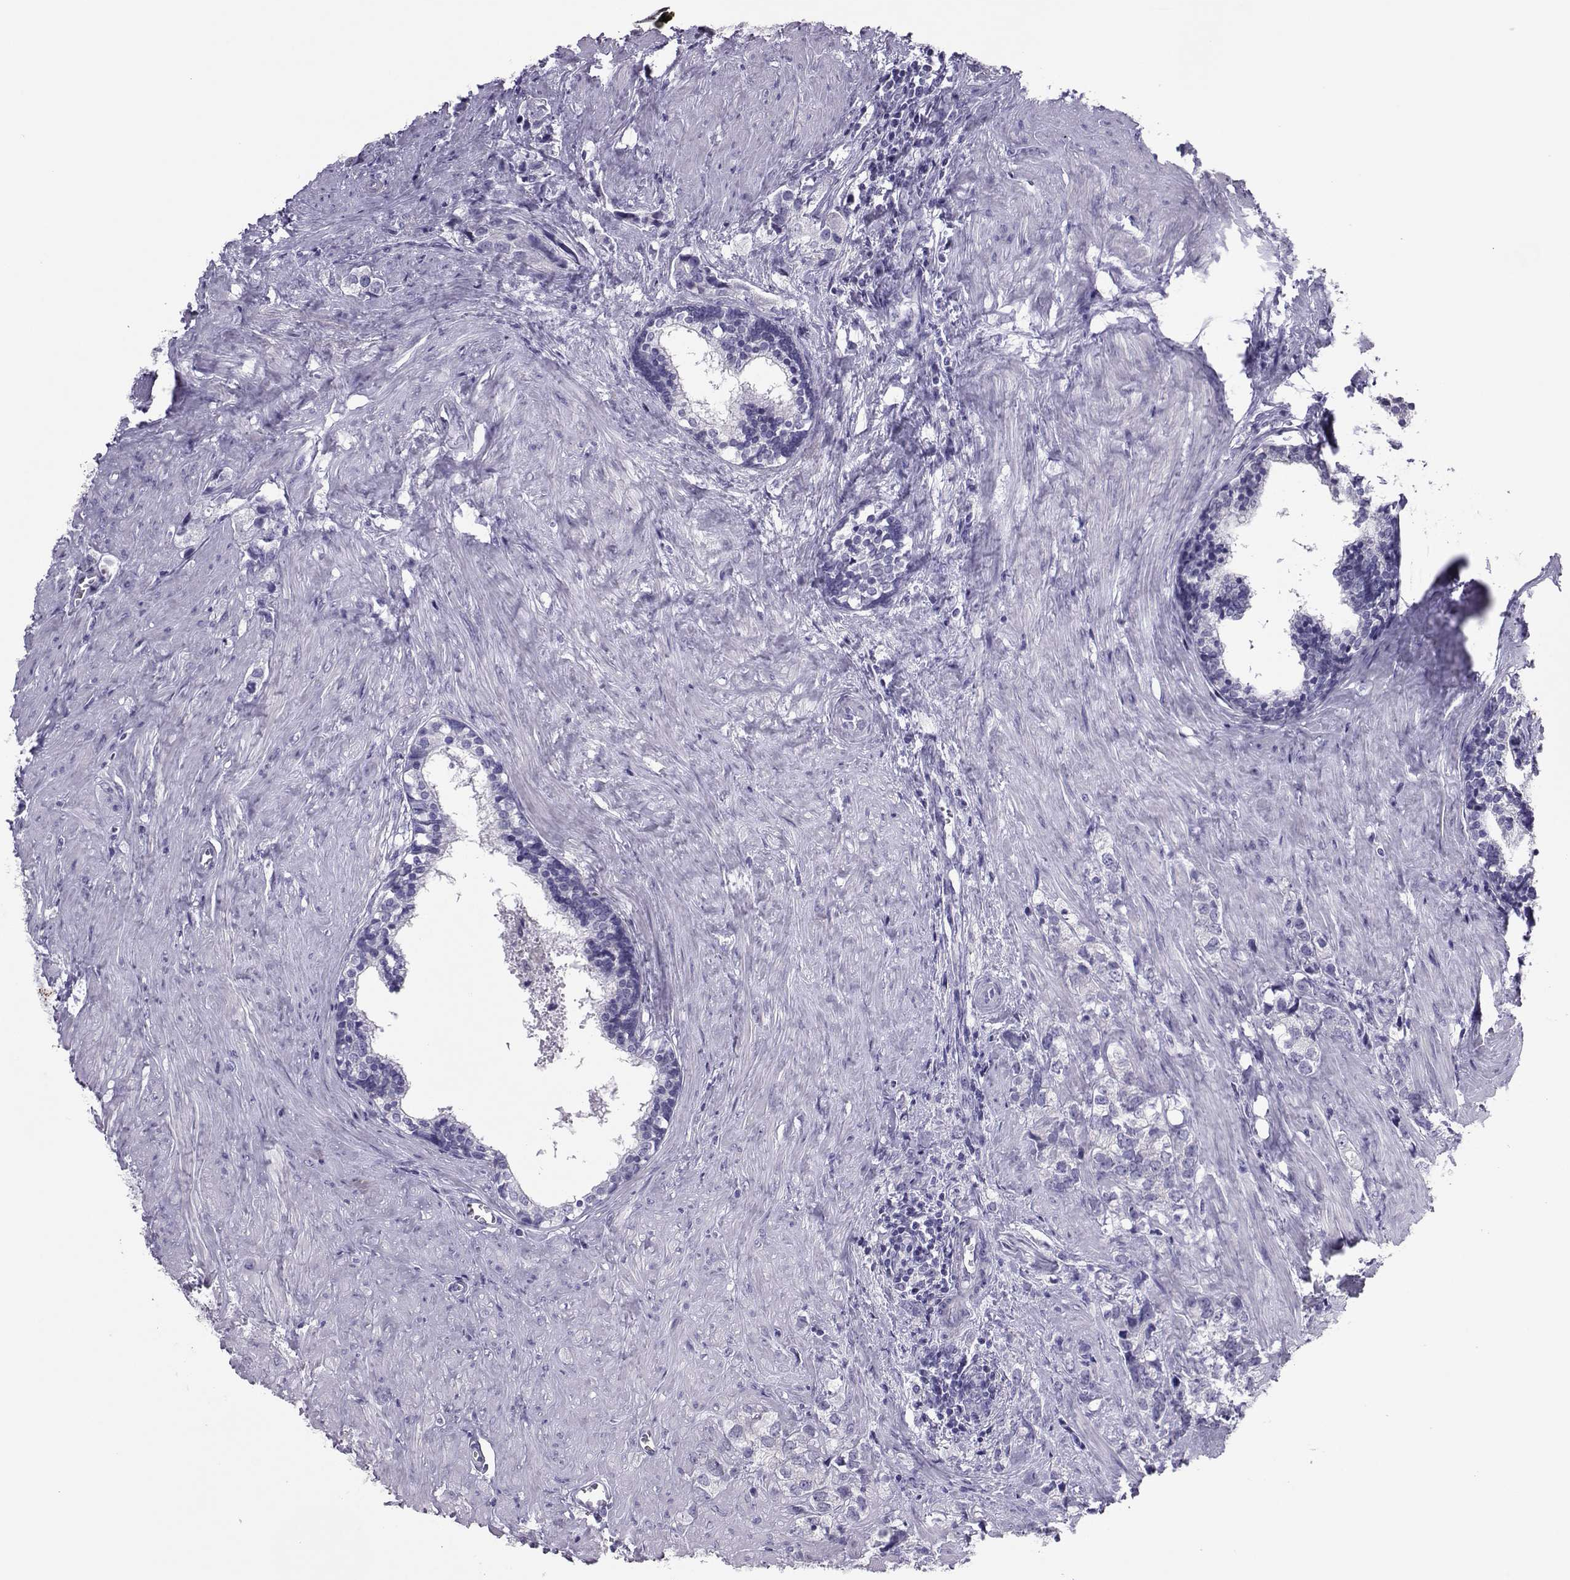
{"staining": {"intensity": "negative", "quantity": "none", "location": "none"}, "tissue": "prostate cancer", "cell_type": "Tumor cells", "image_type": "cancer", "snomed": [{"axis": "morphology", "description": "Adenocarcinoma, NOS"}, {"axis": "topography", "description": "Prostate and seminal vesicle, NOS"}], "caption": "Tumor cells are negative for brown protein staining in prostate adenocarcinoma. (DAB immunohistochemistry (IHC) with hematoxylin counter stain).", "gene": "TRPM7", "patient": {"sex": "male", "age": 63}}